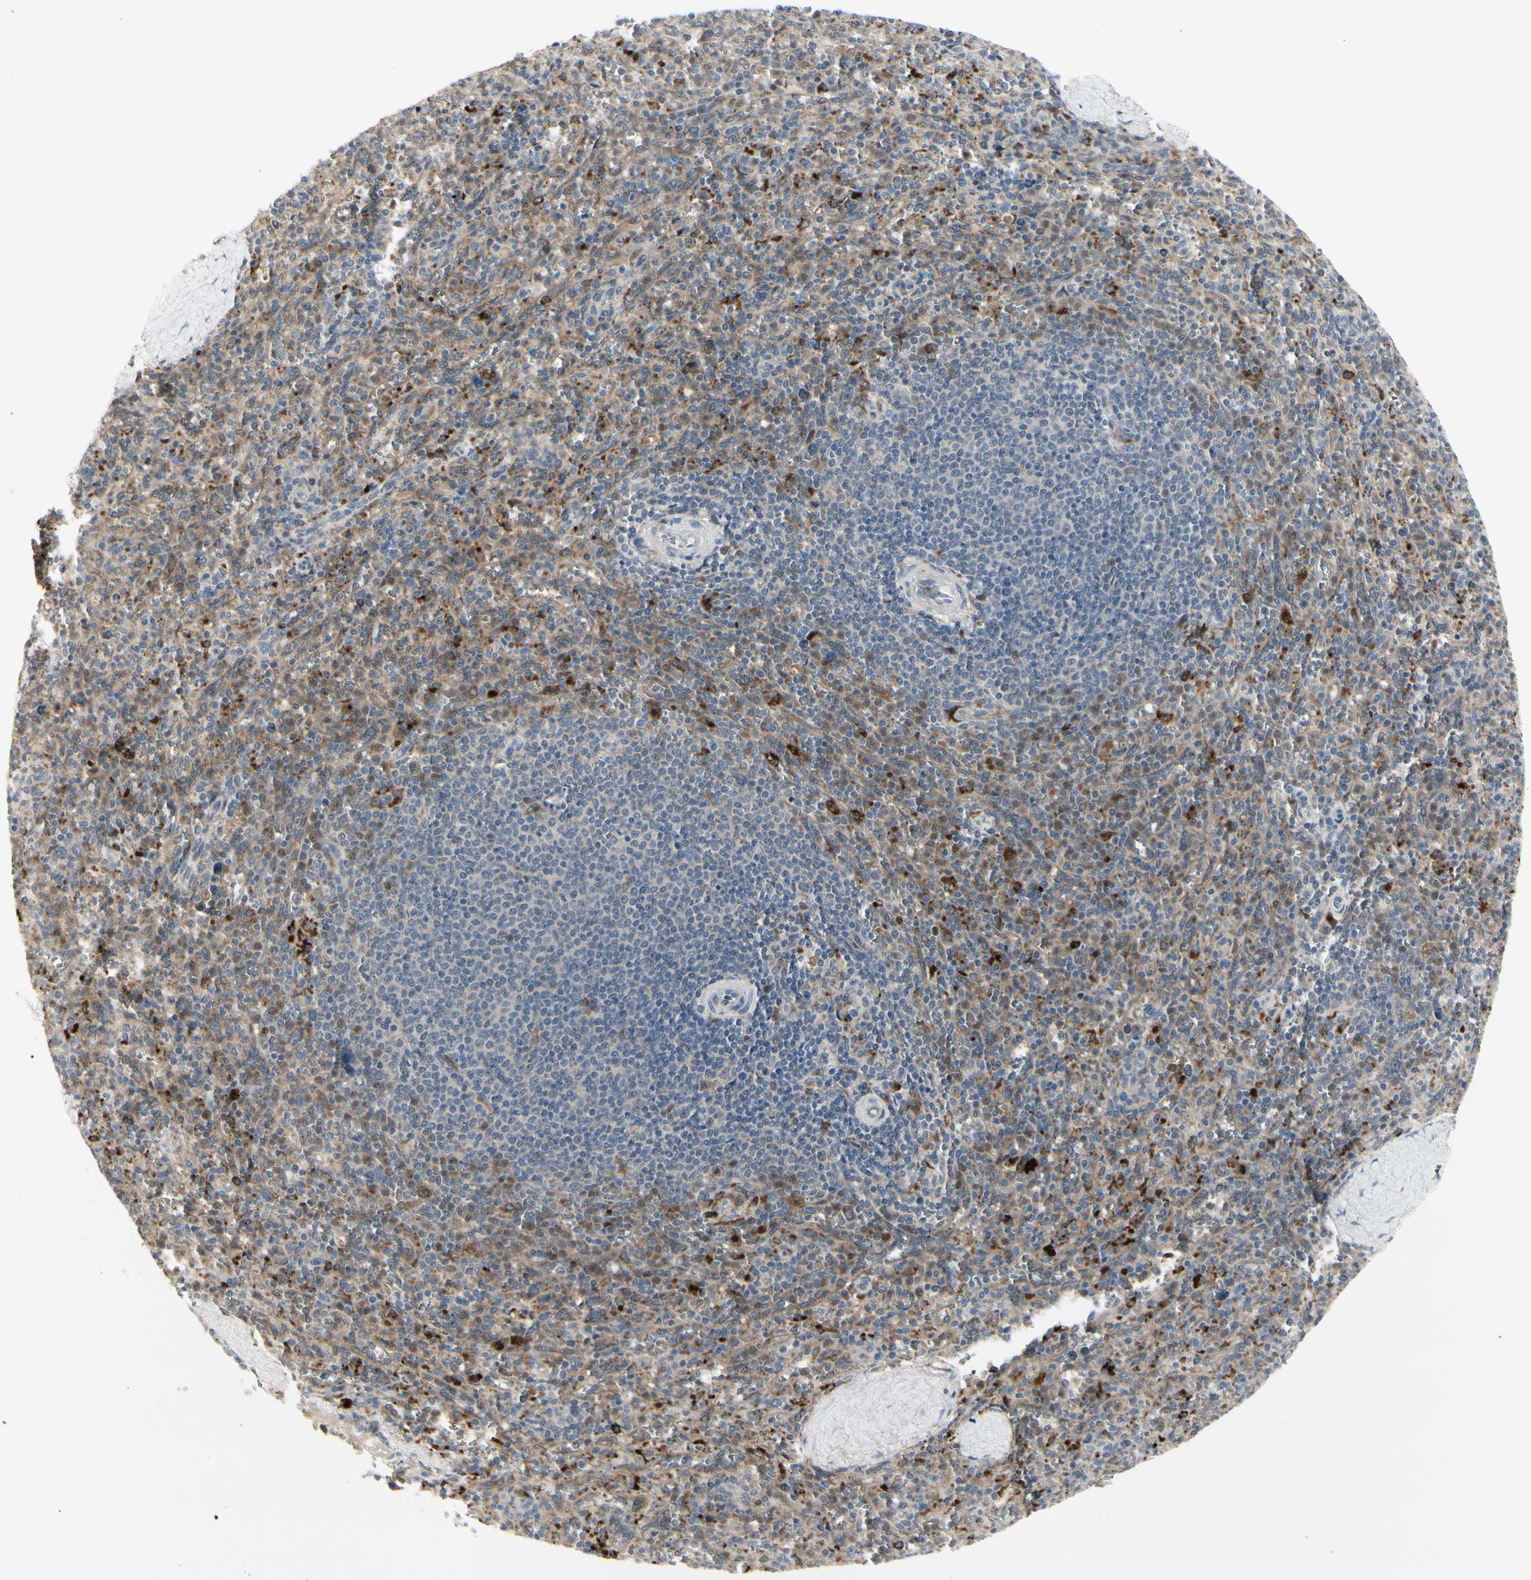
{"staining": {"intensity": "strong", "quantity": "<25%", "location": "cytoplasmic/membranous"}, "tissue": "spleen", "cell_type": "Cells in red pulp", "image_type": "normal", "snomed": [{"axis": "morphology", "description": "Normal tissue, NOS"}, {"axis": "topography", "description": "Spleen"}], "caption": "Protein staining of unremarkable spleen reveals strong cytoplasmic/membranous expression in approximately <25% of cells in red pulp.", "gene": "GRN", "patient": {"sex": "male", "age": 36}}